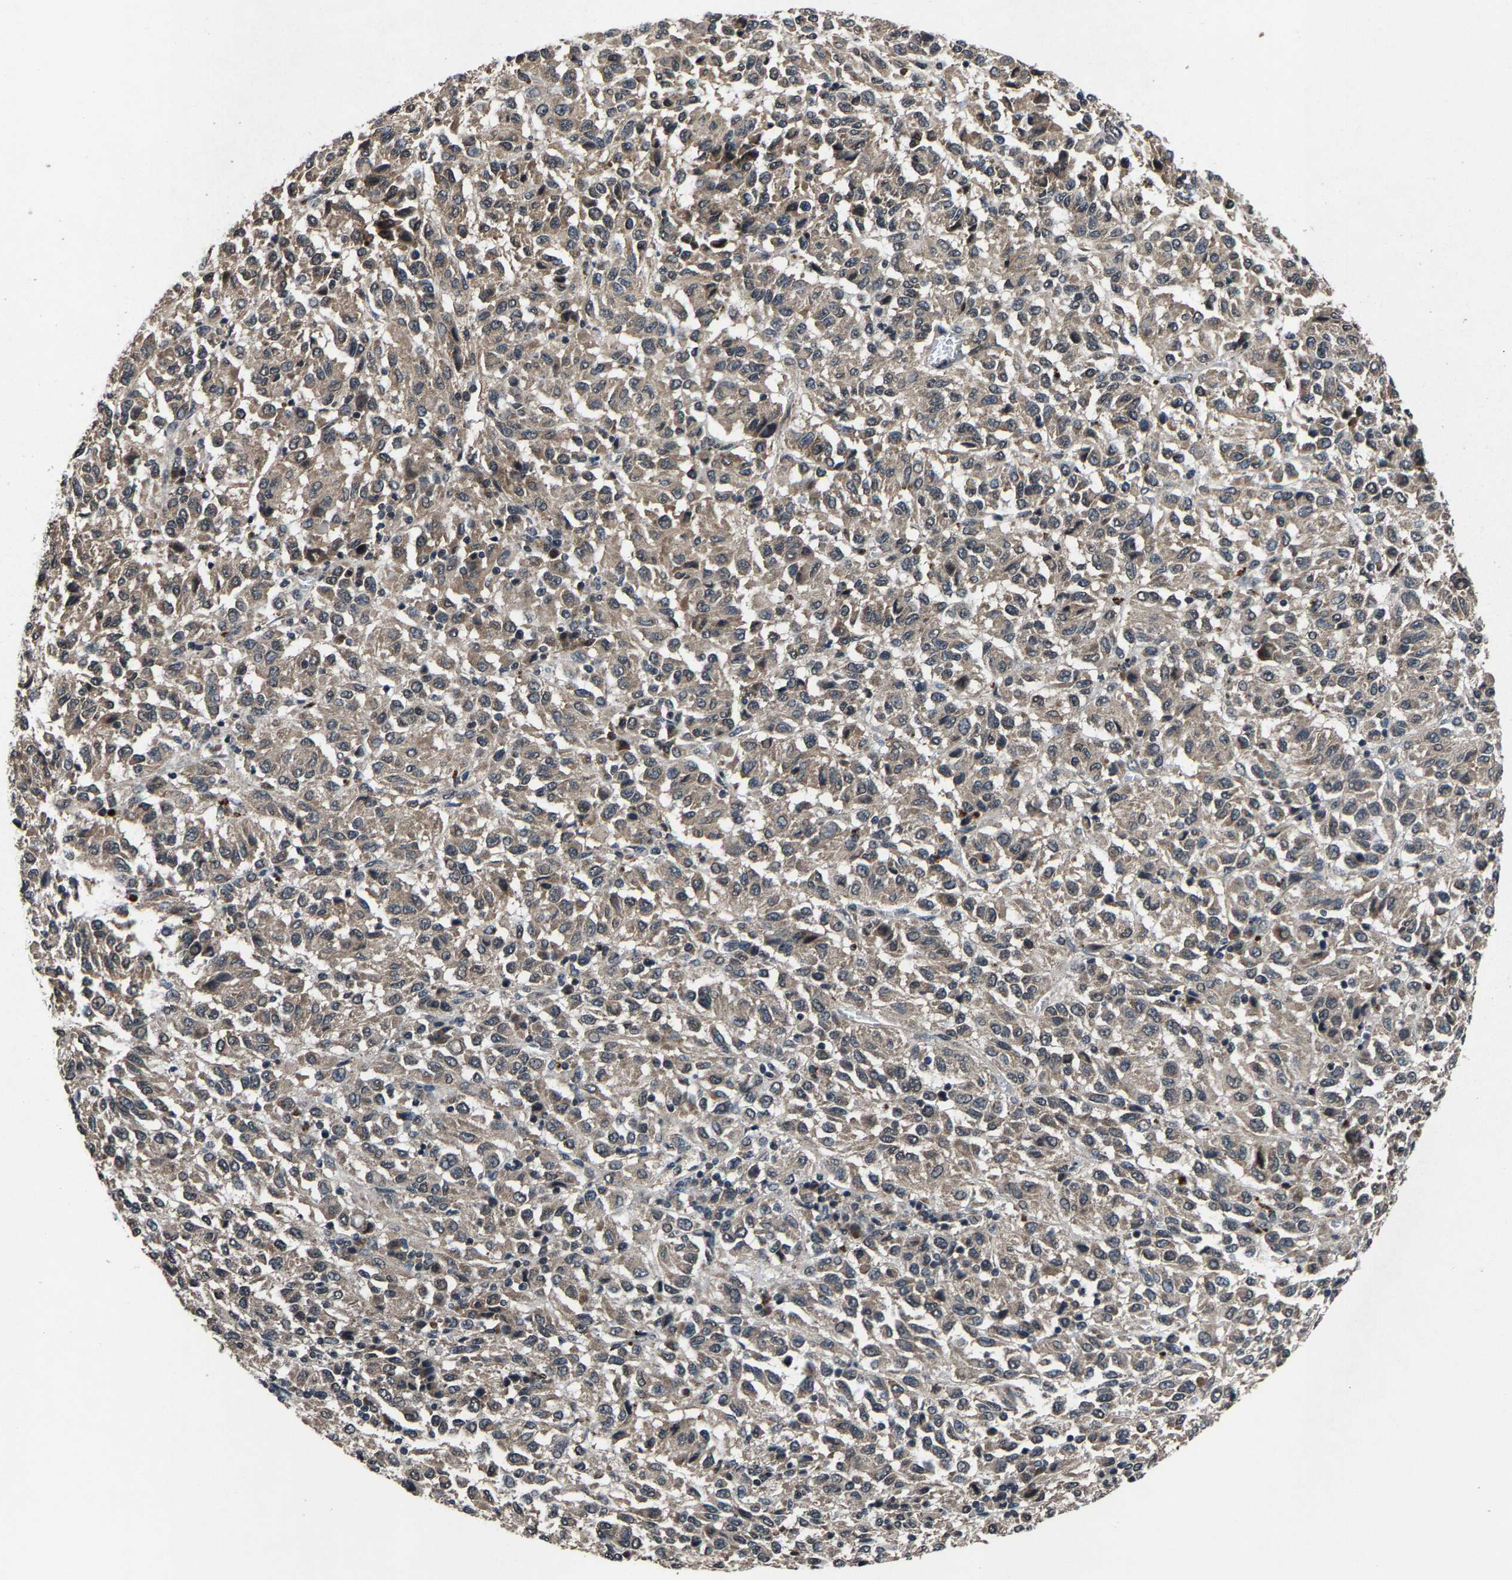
{"staining": {"intensity": "weak", "quantity": ">75%", "location": "cytoplasmic/membranous"}, "tissue": "melanoma", "cell_type": "Tumor cells", "image_type": "cancer", "snomed": [{"axis": "morphology", "description": "Malignant melanoma, Metastatic site"}, {"axis": "topography", "description": "Lung"}], "caption": "Approximately >75% of tumor cells in malignant melanoma (metastatic site) show weak cytoplasmic/membranous protein positivity as visualized by brown immunohistochemical staining.", "gene": "HUWE1", "patient": {"sex": "male", "age": 64}}